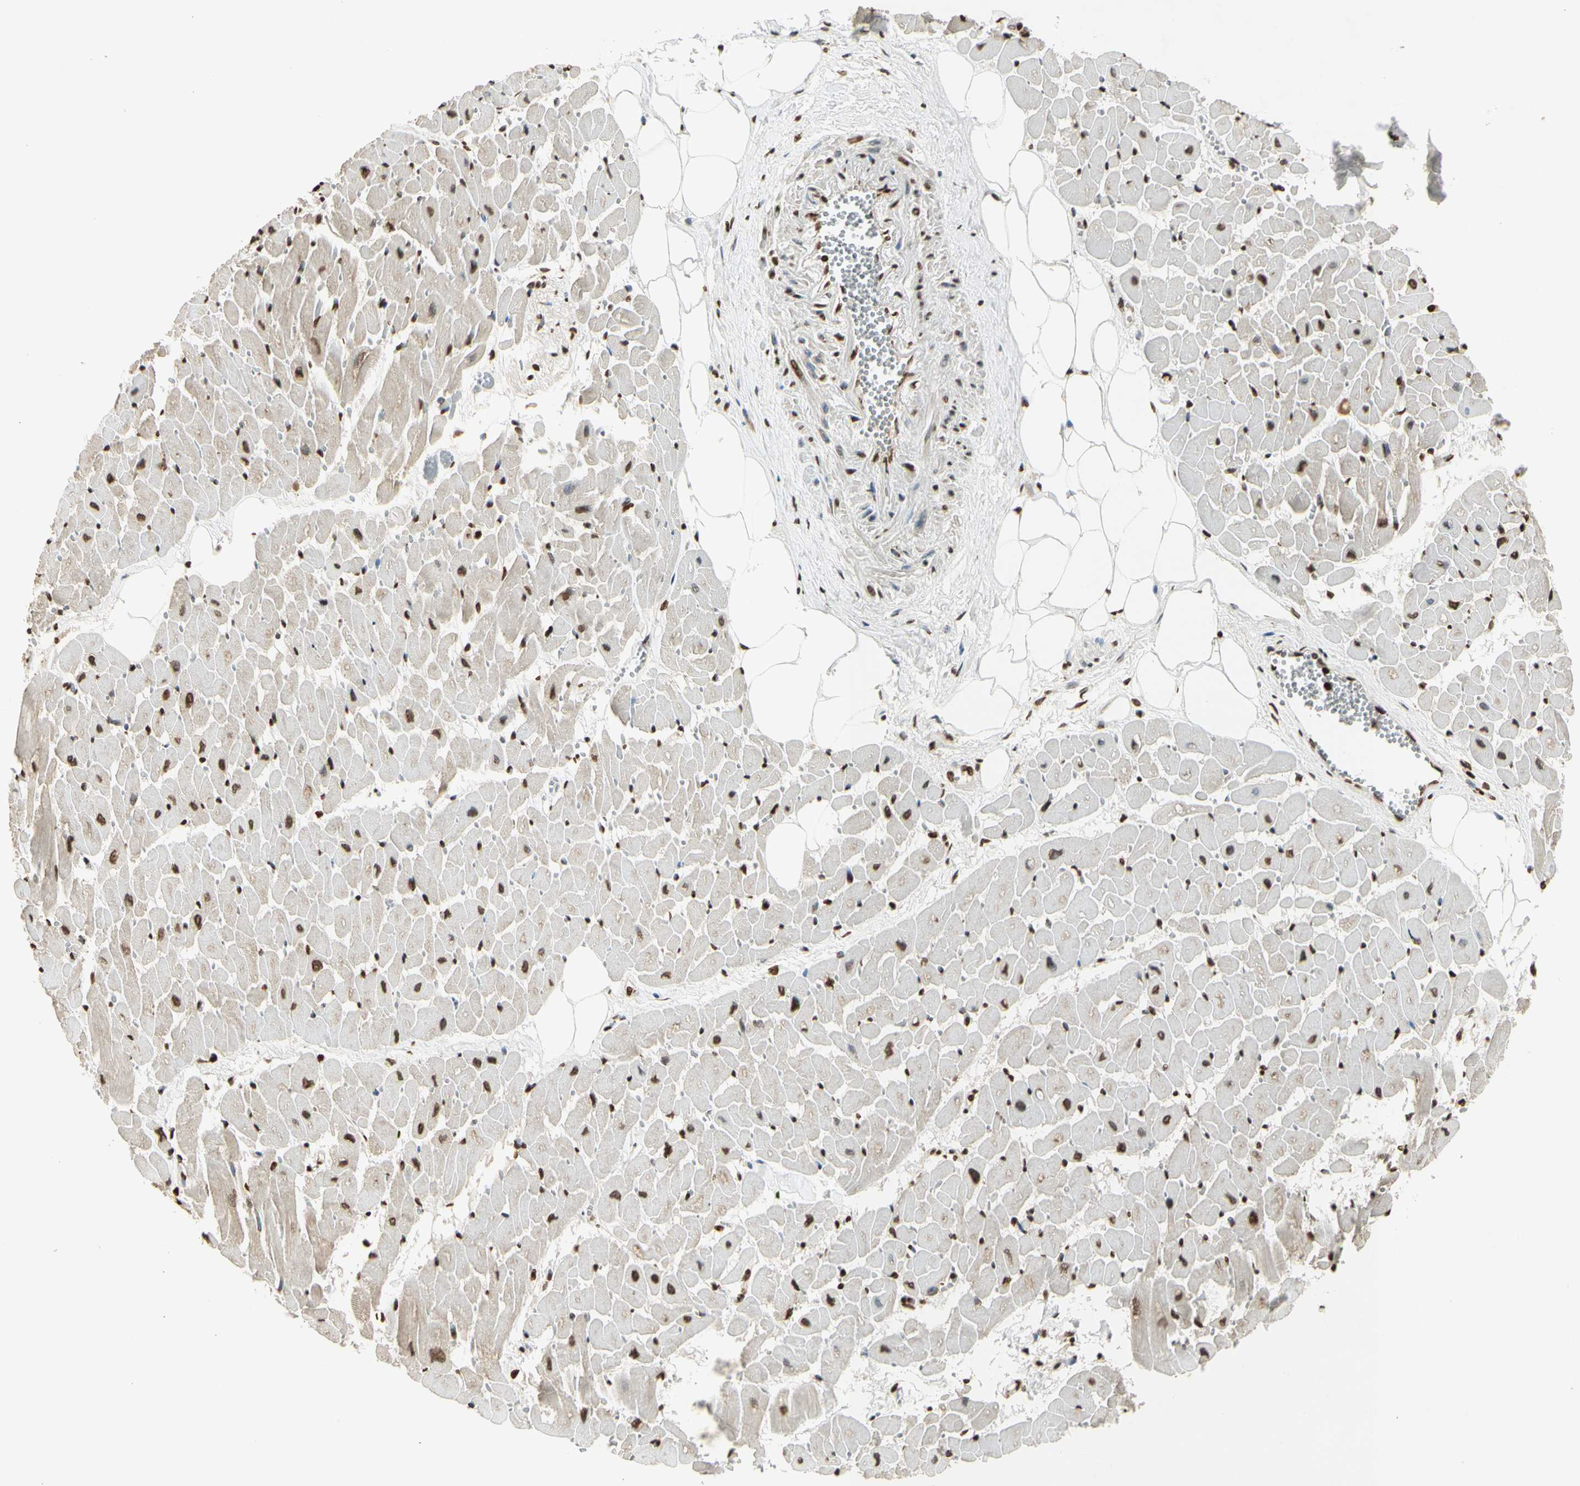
{"staining": {"intensity": "strong", "quantity": ">75%", "location": "nuclear"}, "tissue": "heart muscle", "cell_type": "Cardiomyocytes", "image_type": "normal", "snomed": [{"axis": "morphology", "description": "Normal tissue, NOS"}, {"axis": "topography", "description": "Heart"}], "caption": "Immunohistochemical staining of normal heart muscle shows >75% levels of strong nuclear protein expression in about >75% of cardiomyocytes. The staining is performed using DAB (3,3'-diaminobenzidine) brown chromogen to label protein expression. The nuclei are counter-stained blue using hematoxylin.", "gene": "RORA", "patient": {"sex": "female", "age": 19}}